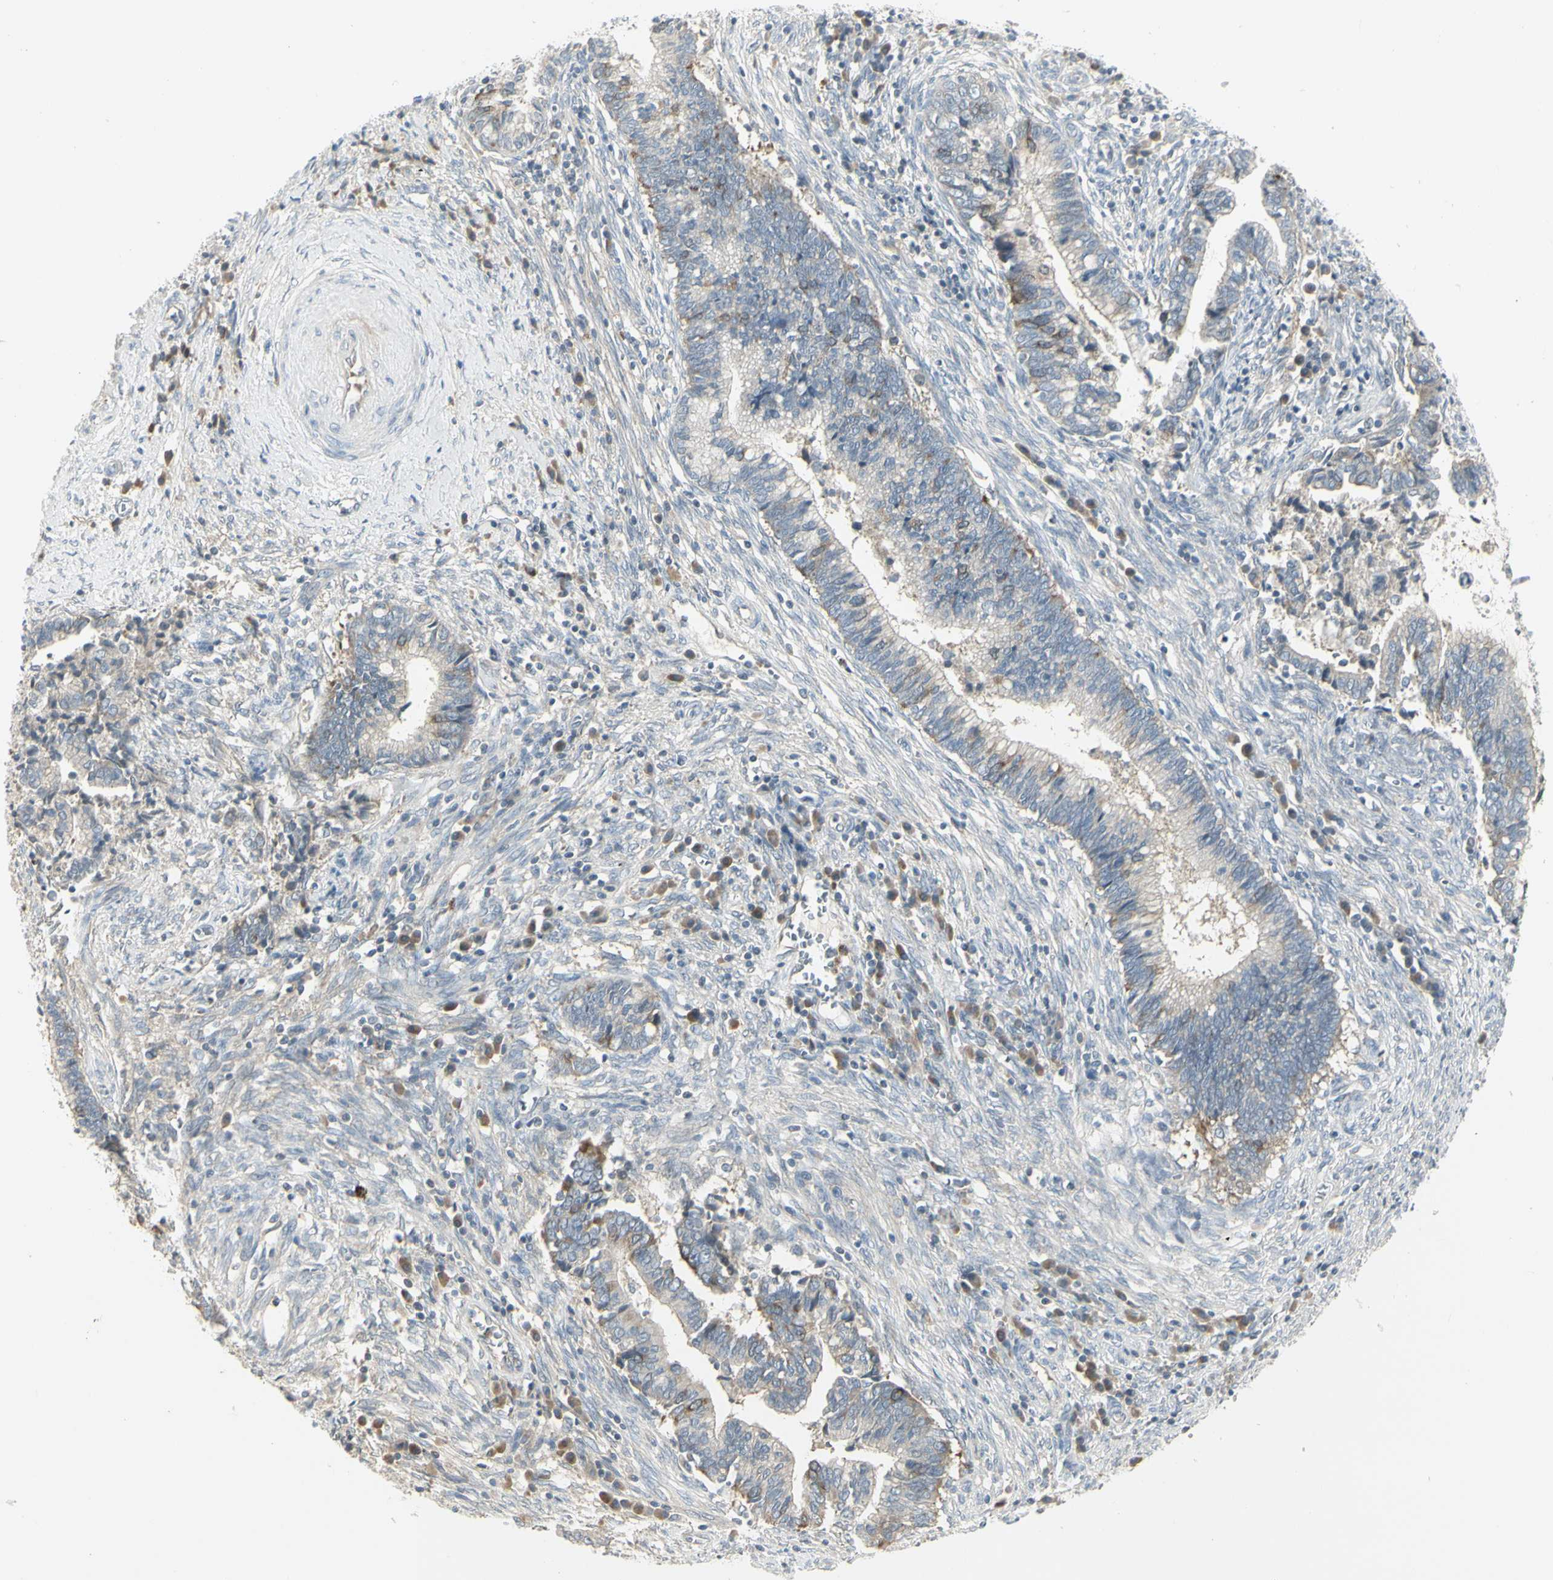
{"staining": {"intensity": "moderate", "quantity": "25%-75%", "location": "cytoplasmic/membranous"}, "tissue": "cervical cancer", "cell_type": "Tumor cells", "image_type": "cancer", "snomed": [{"axis": "morphology", "description": "Adenocarcinoma, NOS"}, {"axis": "topography", "description": "Cervix"}], "caption": "Brown immunohistochemical staining in cervical adenocarcinoma demonstrates moderate cytoplasmic/membranous expression in approximately 25%-75% of tumor cells.", "gene": "CCNB2", "patient": {"sex": "female", "age": 44}}